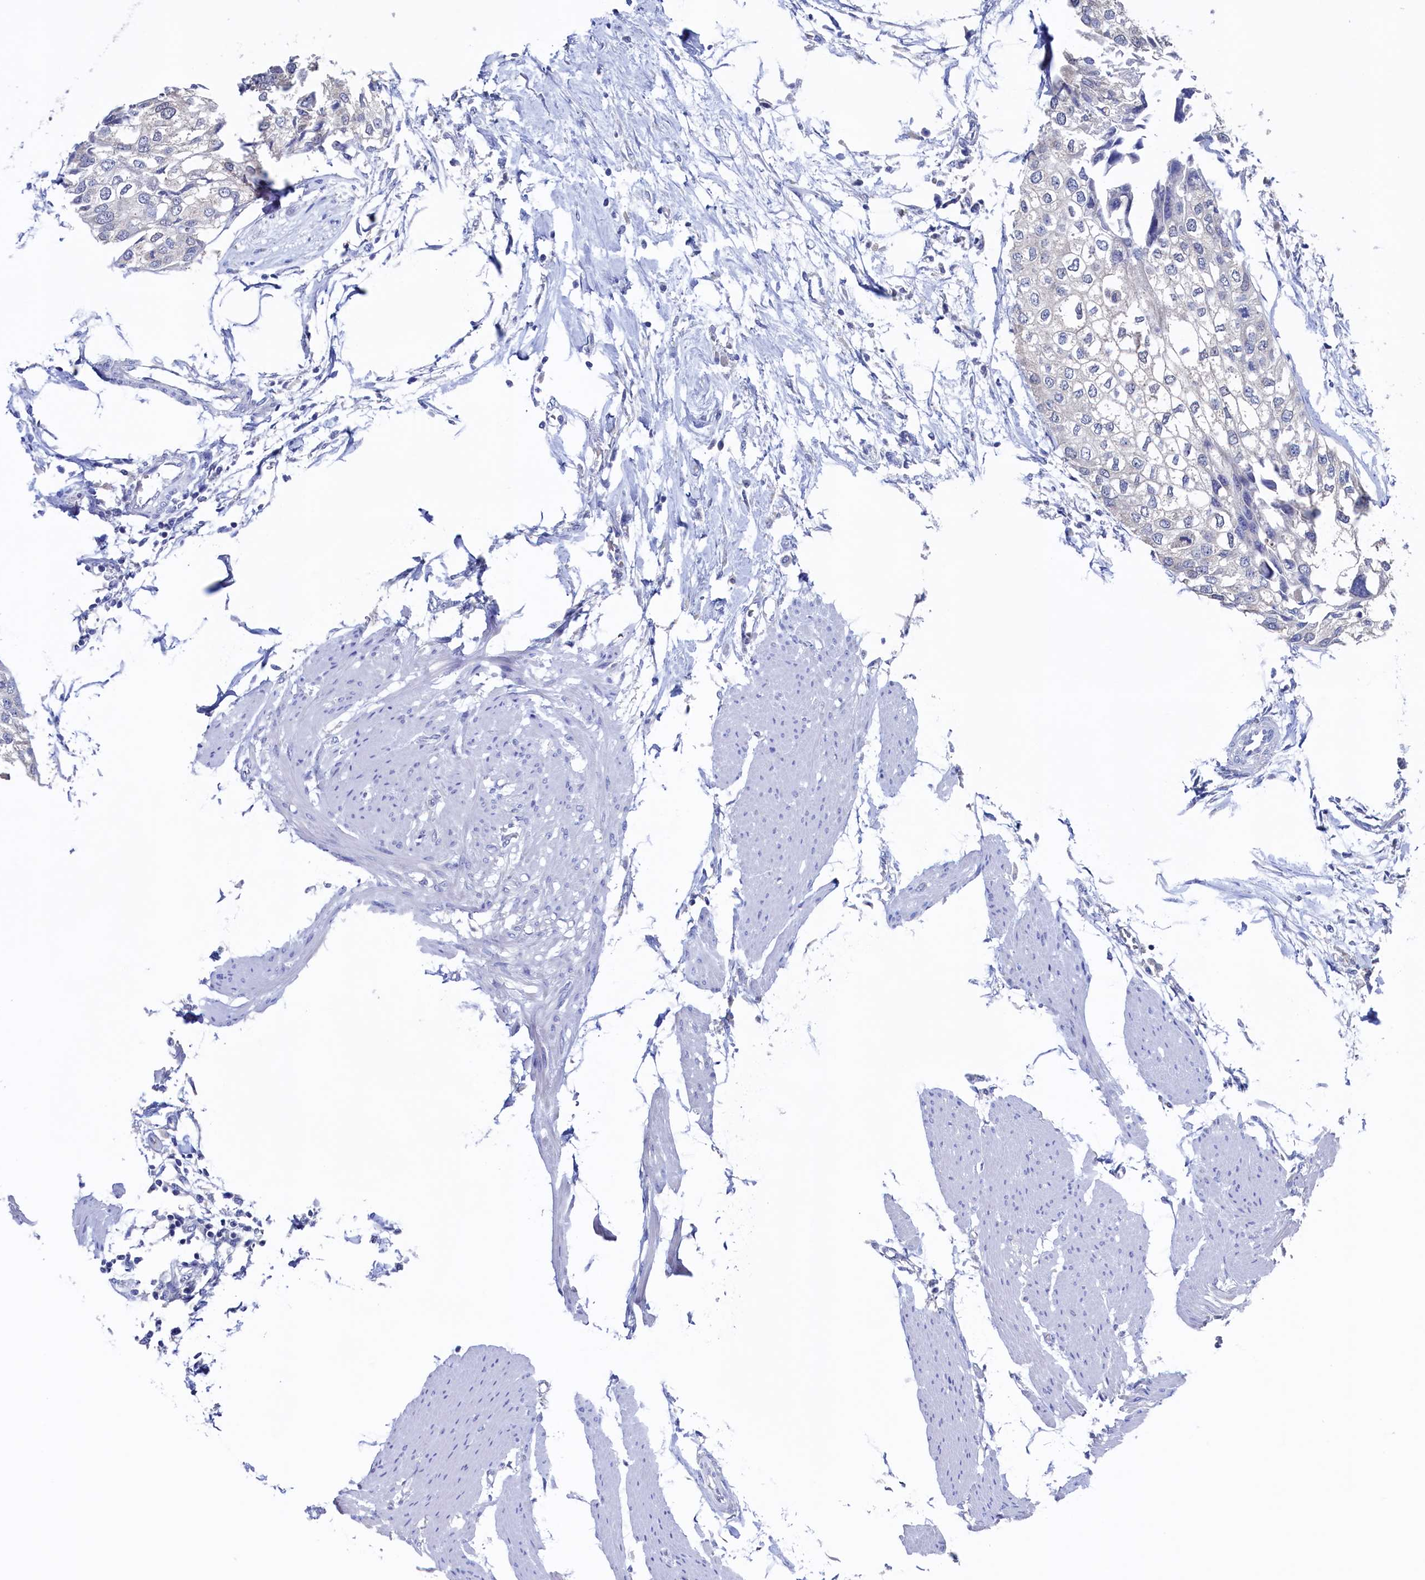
{"staining": {"intensity": "negative", "quantity": "none", "location": "none"}, "tissue": "urothelial cancer", "cell_type": "Tumor cells", "image_type": "cancer", "snomed": [{"axis": "morphology", "description": "Urothelial carcinoma, High grade"}, {"axis": "topography", "description": "Urinary bladder"}], "caption": "Protein analysis of urothelial cancer shows no significant staining in tumor cells. Brightfield microscopy of IHC stained with DAB (3,3'-diaminobenzidine) (brown) and hematoxylin (blue), captured at high magnification.", "gene": "C11orf54", "patient": {"sex": "male", "age": 64}}